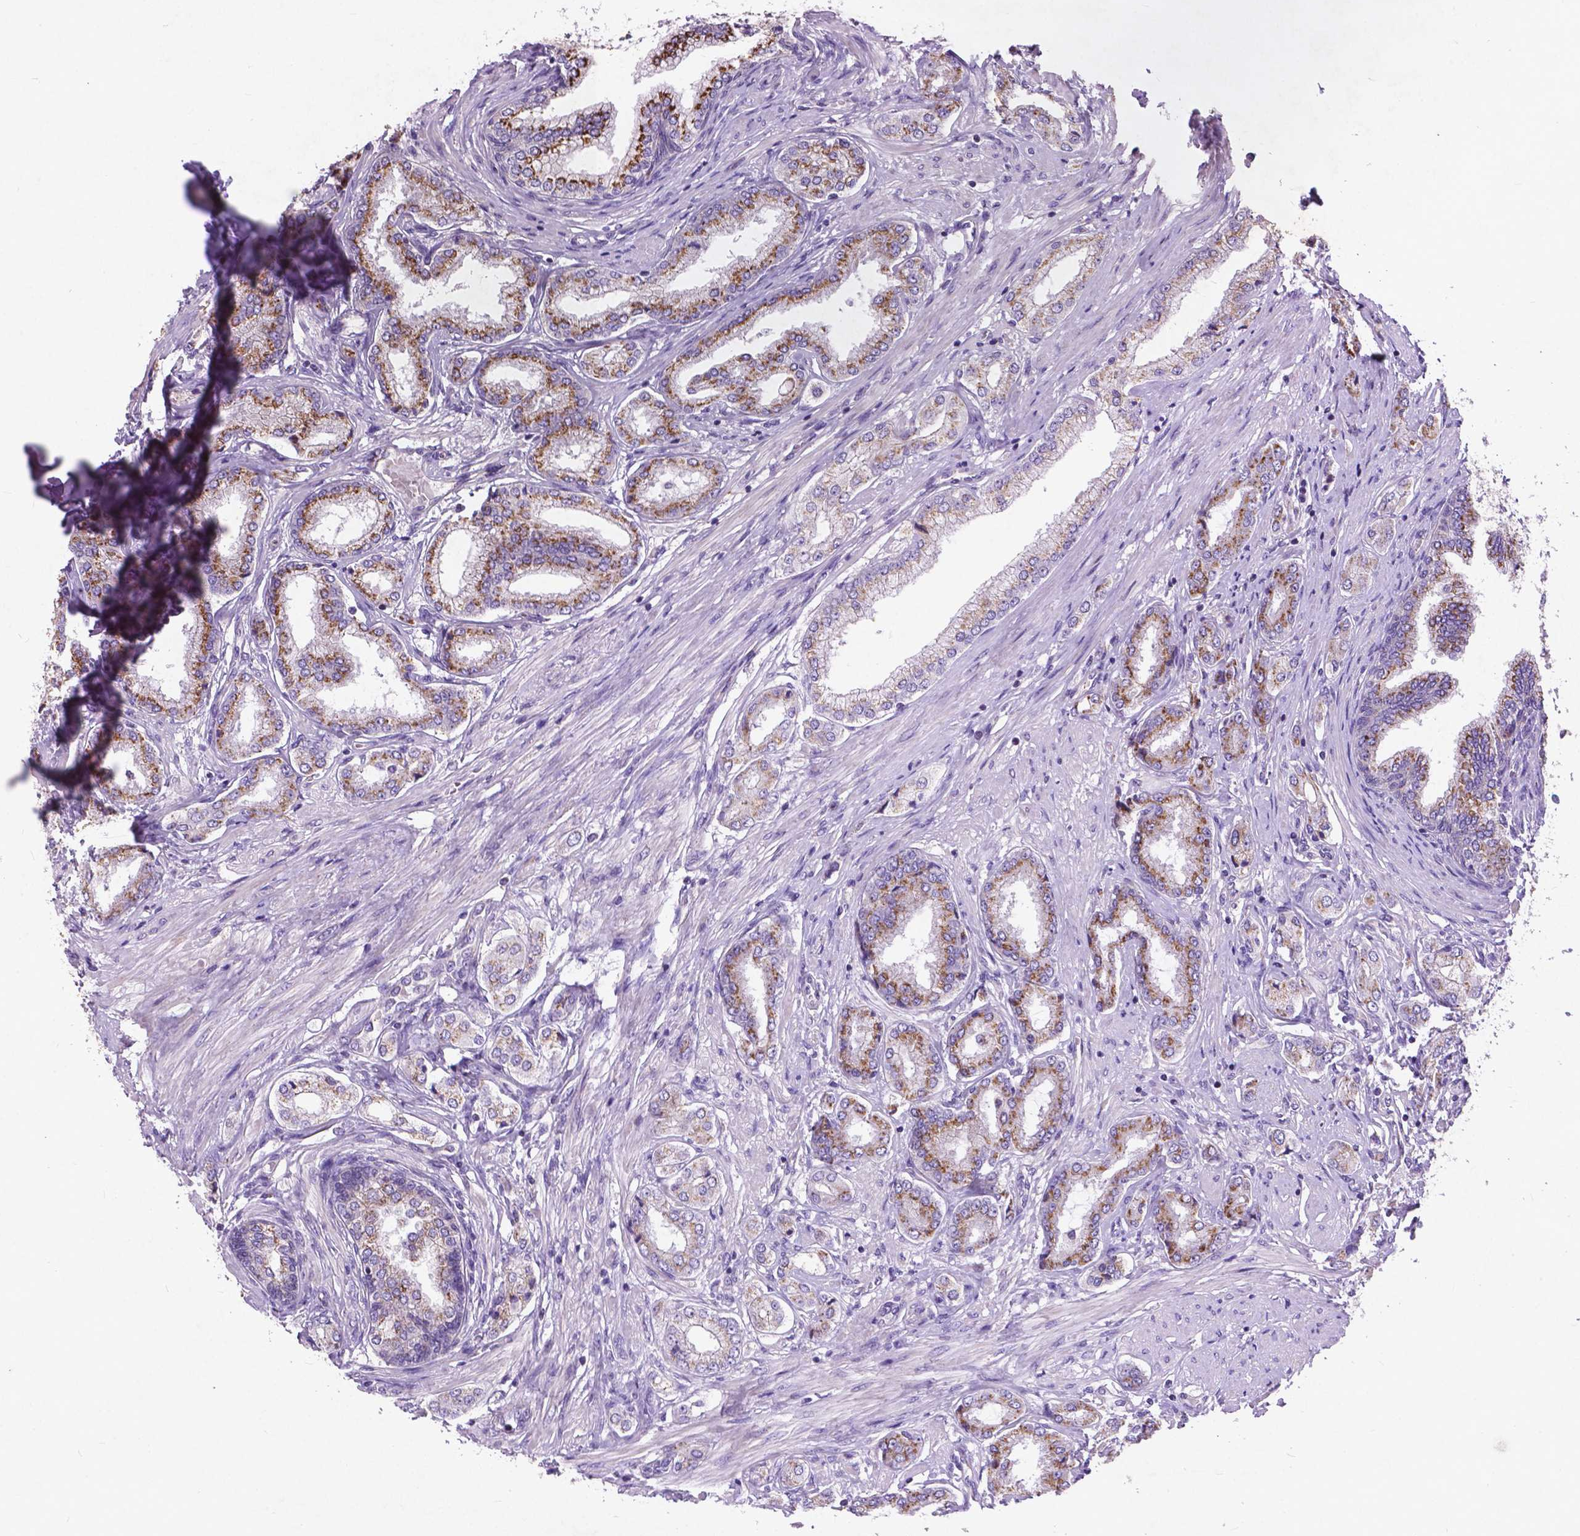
{"staining": {"intensity": "moderate", "quantity": ">75%", "location": "cytoplasmic/membranous"}, "tissue": "prostate cancer", "cell_type": "Tumor cells", "image_type": "cancer", "snomed": [{"axis": "morphology", "description": "Adenocarcinoma, NOS"}, {"axis": "topography", "description": "Prostate"}], "caption": "Immunohistochemical staining of human prostate cancer (adenocarcinoma) reveals moderate cytoplasmic/membranous protein positivity in about >75% of tumor cells. (DAB (3,3'-diaminobenzidine) = brown stain, brightfield microscopy at high magnification).", "gene": "ATG4D", "patient": {"sex": "male", "age": 63}}